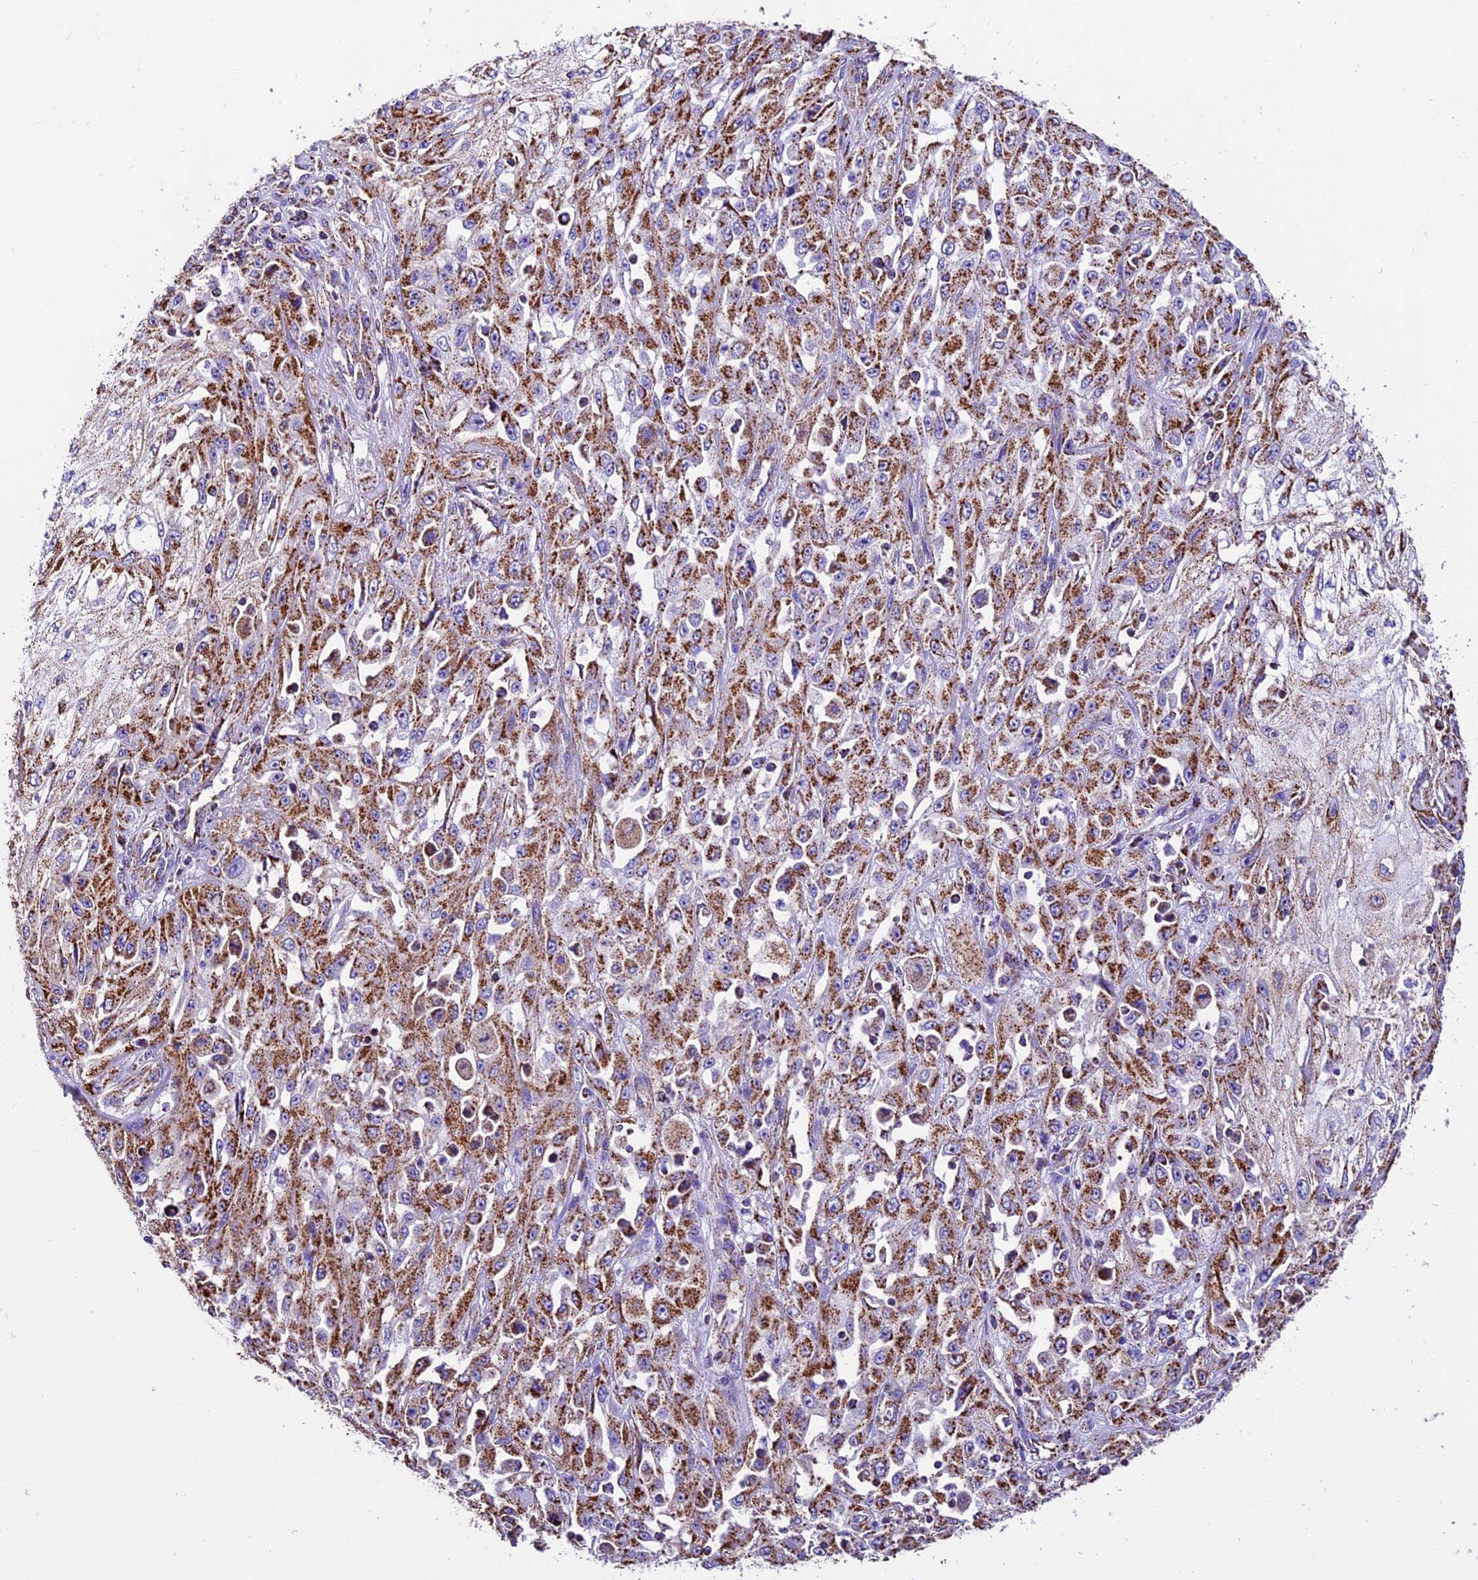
{"staining": {"intensity": "strong", "quantity": ">75%", "location": "cytoplasmic/membranous"}, "tissue": "skin cancer", "cell_type": "Tumor cells", "image_type": "cancer", "snomed": [{"axis": "morphology", "description": "Squamous cell carcinoma, NOS"}, {"axis": "morphology", "description": "Squamous cell carcinoma, metastatic, NOS"}, {"axis": "topography", "description": "Skin"}, {"axis": "topography", "description": "Lymph node"}], "caption": "This histopathology image displays immunohistochemistry (IHC) staining of skin cancer, with high strong cytoplasmic/membranous positivity in approximately >75% of tumor cells.", "gene": "DCAF5", "patient": {"sex": "male", "age": 75}}